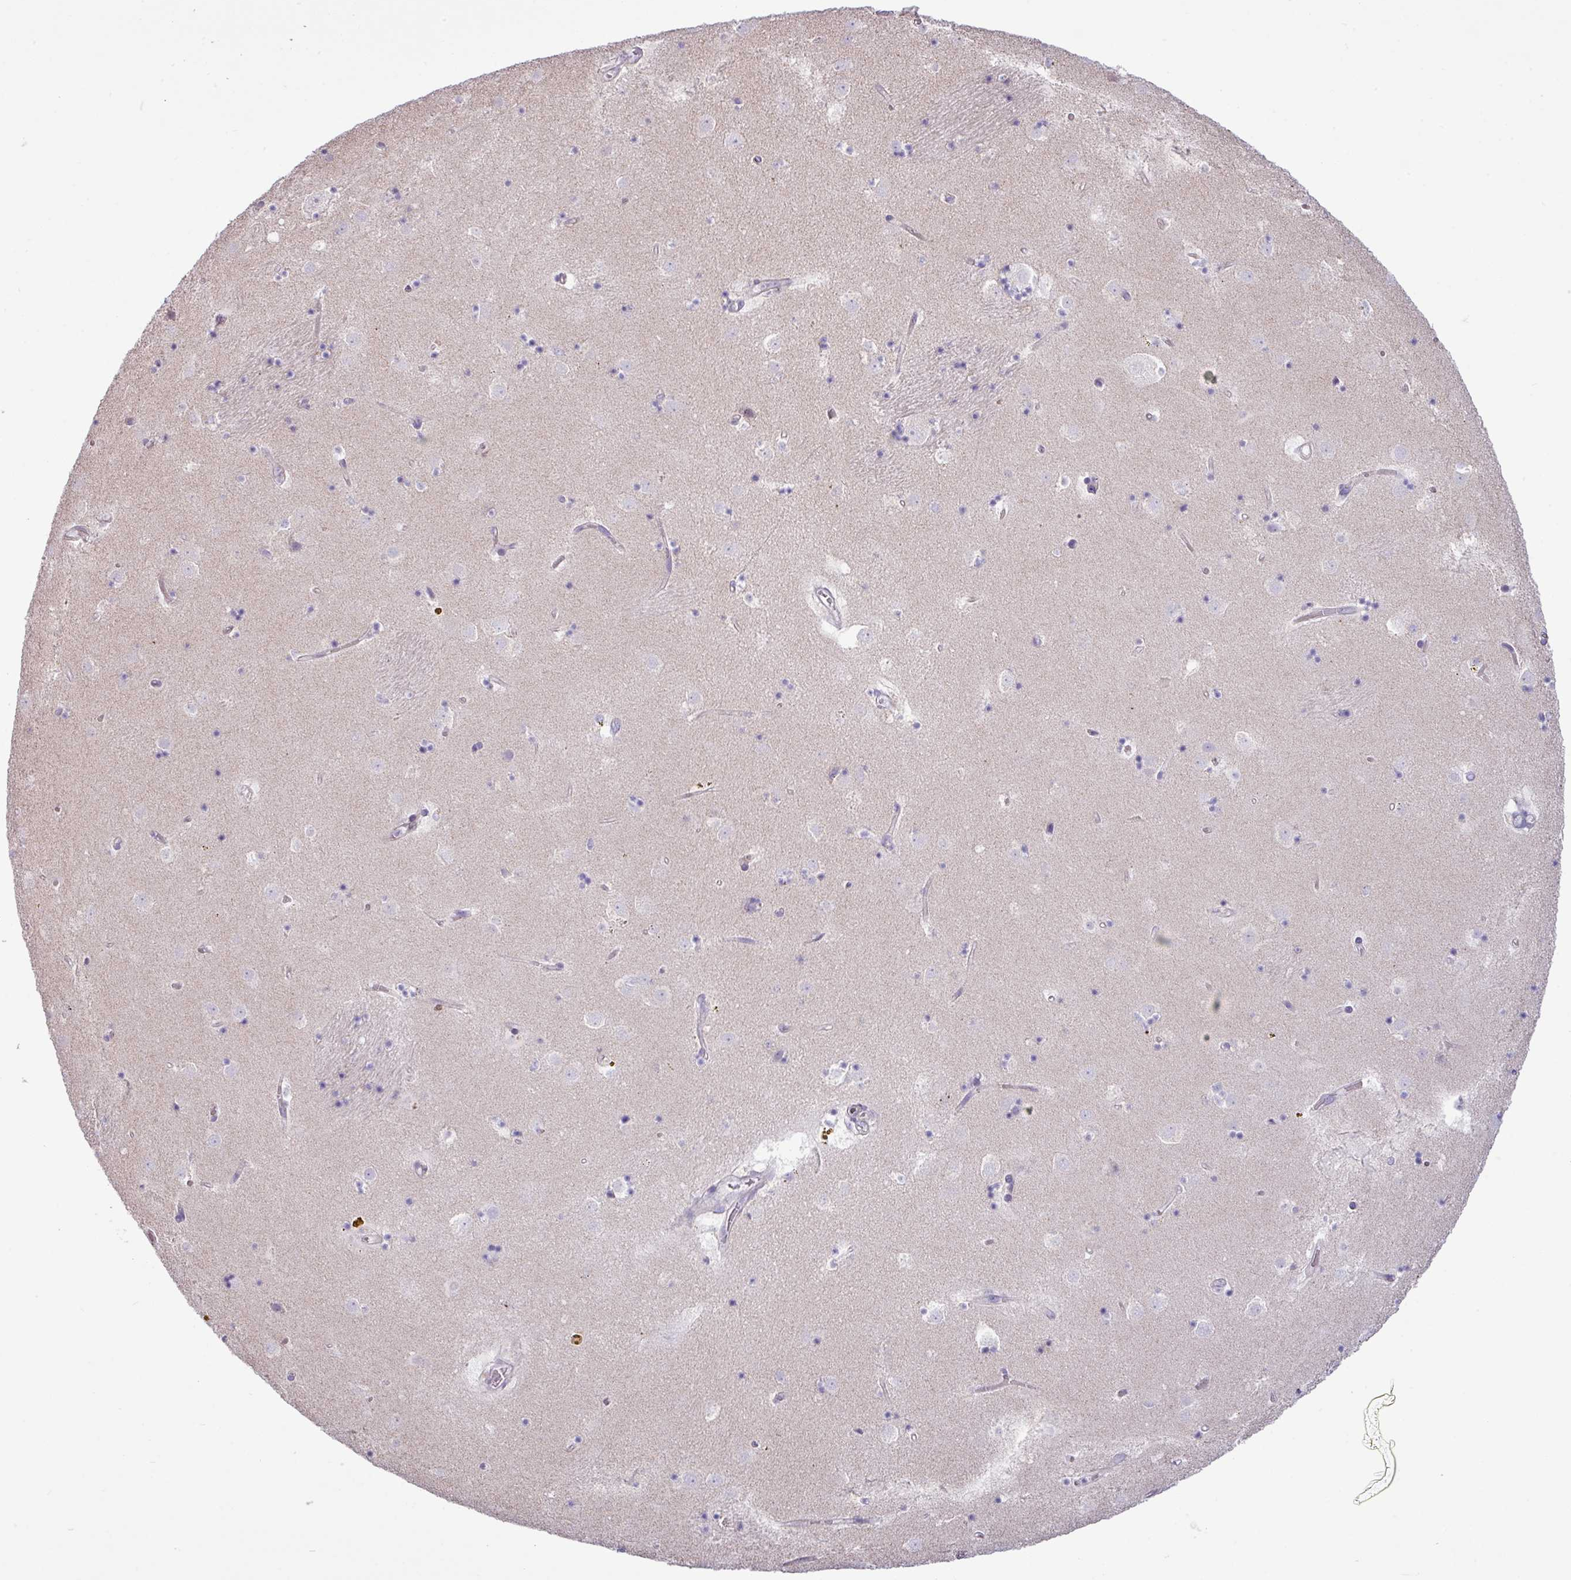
{"staining": {"intensity": "negative", "quantity": "none", "location": "none"}, "tissue": "caudate", "cell_type": "Glial cells", "image_type": "normal", "snomed": [{"axis": "morphology", "description": "Normal tissue, NOS"}, {"axis": "topography", "description": "Lateral ventricle wall"}], "caption": "This micrograph is of unremarkable caudate stained with immunohistochemistry to label a protein in brown with the nuclei are counter-stained blue. There is no staining in glial cells. (Immunohistochemistry (ihc), brightfield microscopy, high magnification).", "gene": "IRGC", "patient": {"sex": "male", "age": 58}}